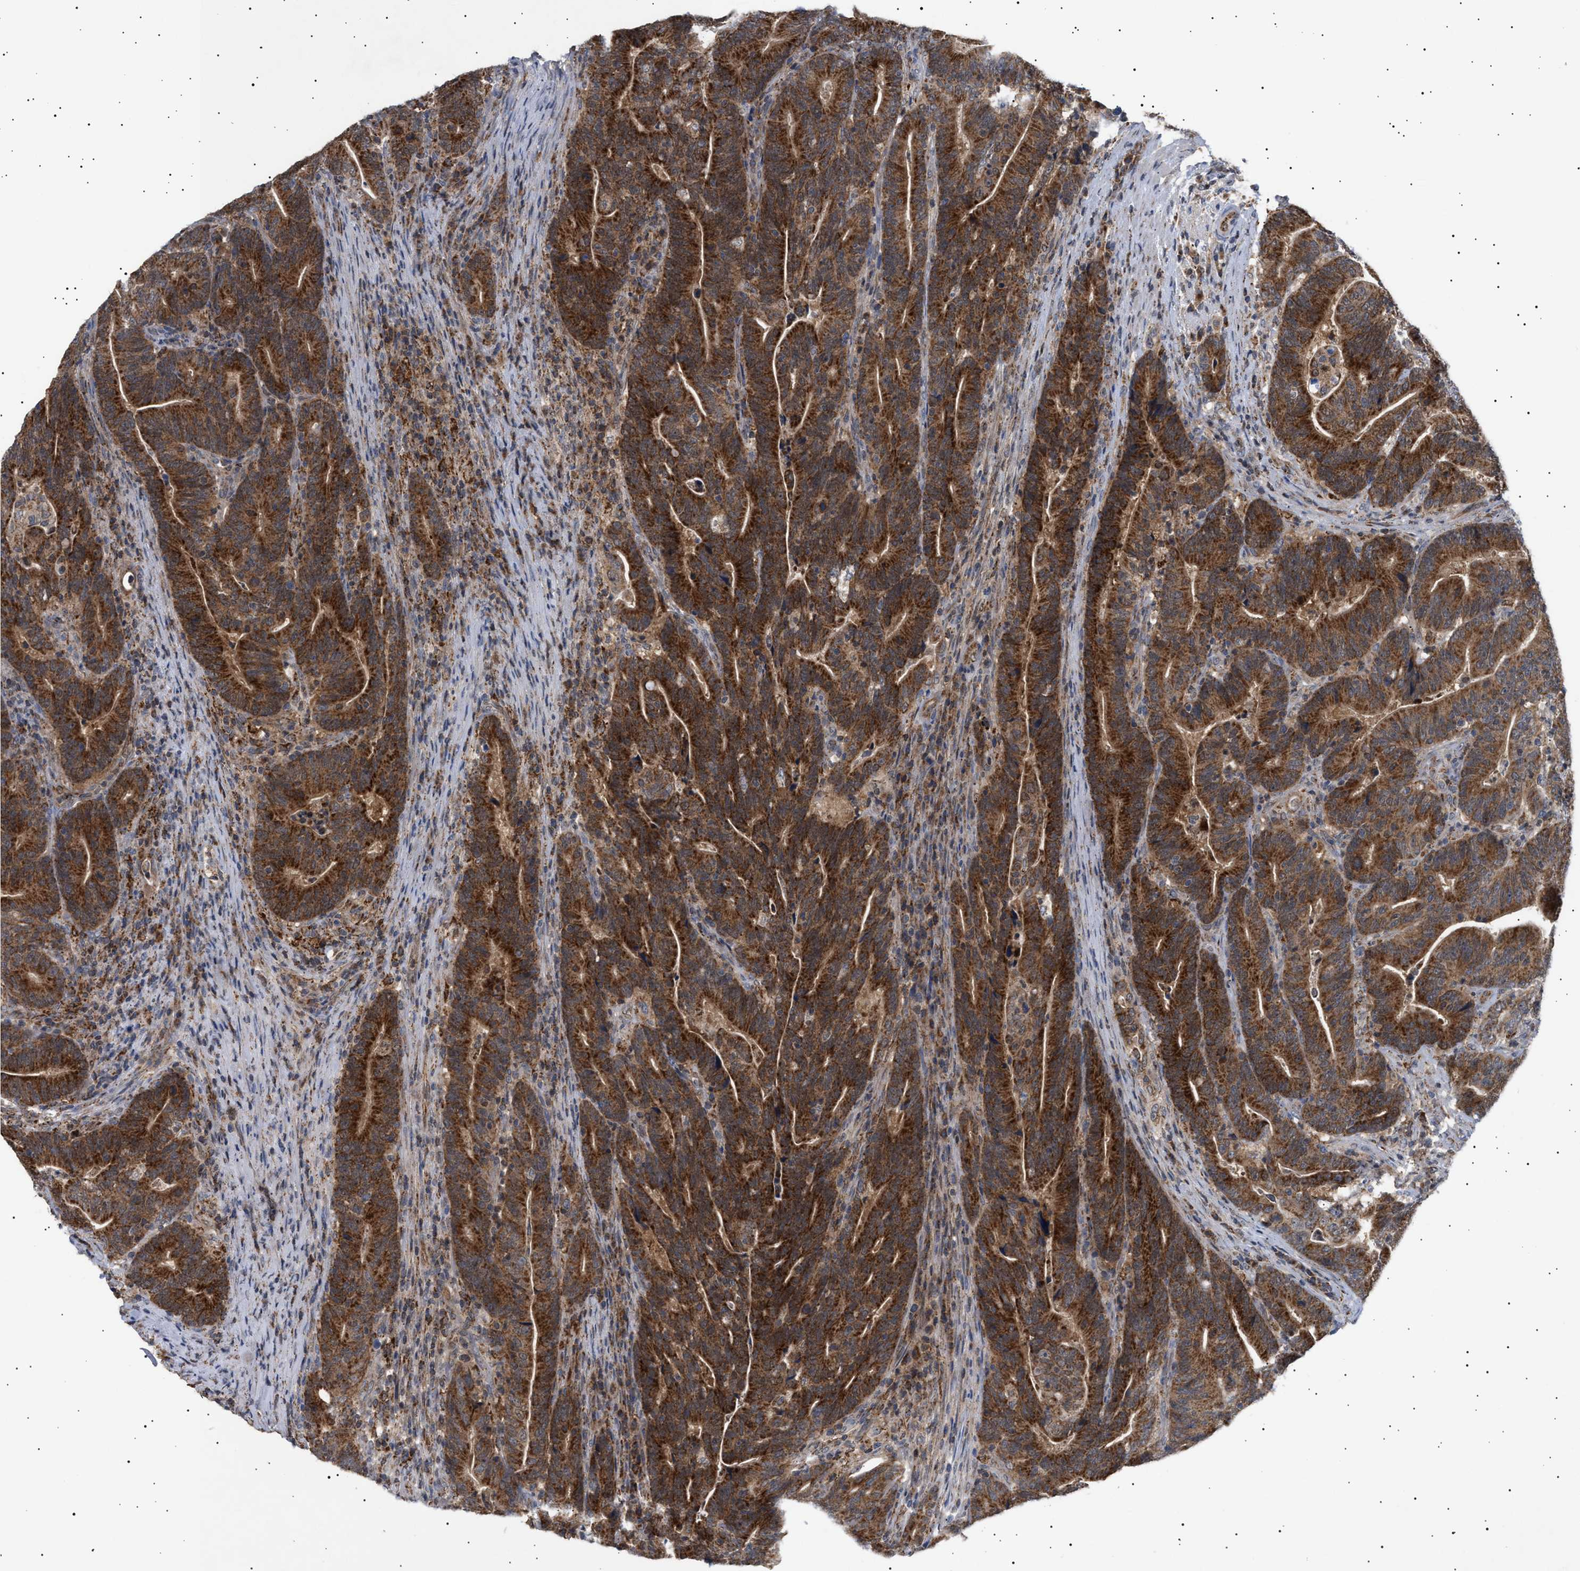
{"staining": {"intensity": "strong", "quantity": ">75%", "location": "cytoplasmic/membranous"}, "tissue": "colorectal cancer", "cell_type": "Tumor cells", "image_type": "cancer", "snomed": [{"axis": "morphology", "description": "Adenocarcinoma, NOS"}, {"axis": "topography", "description": "Colon"}], "caption": "This is a photomicrograph of immunohistochemistry staining of colorectal cancer (adenocarcinoma), which shows strong staining in the cytoplasmic/membranous of tumor cells.", "gene": "SIRT5", "patient": {"sex": "female", "age": 66}}